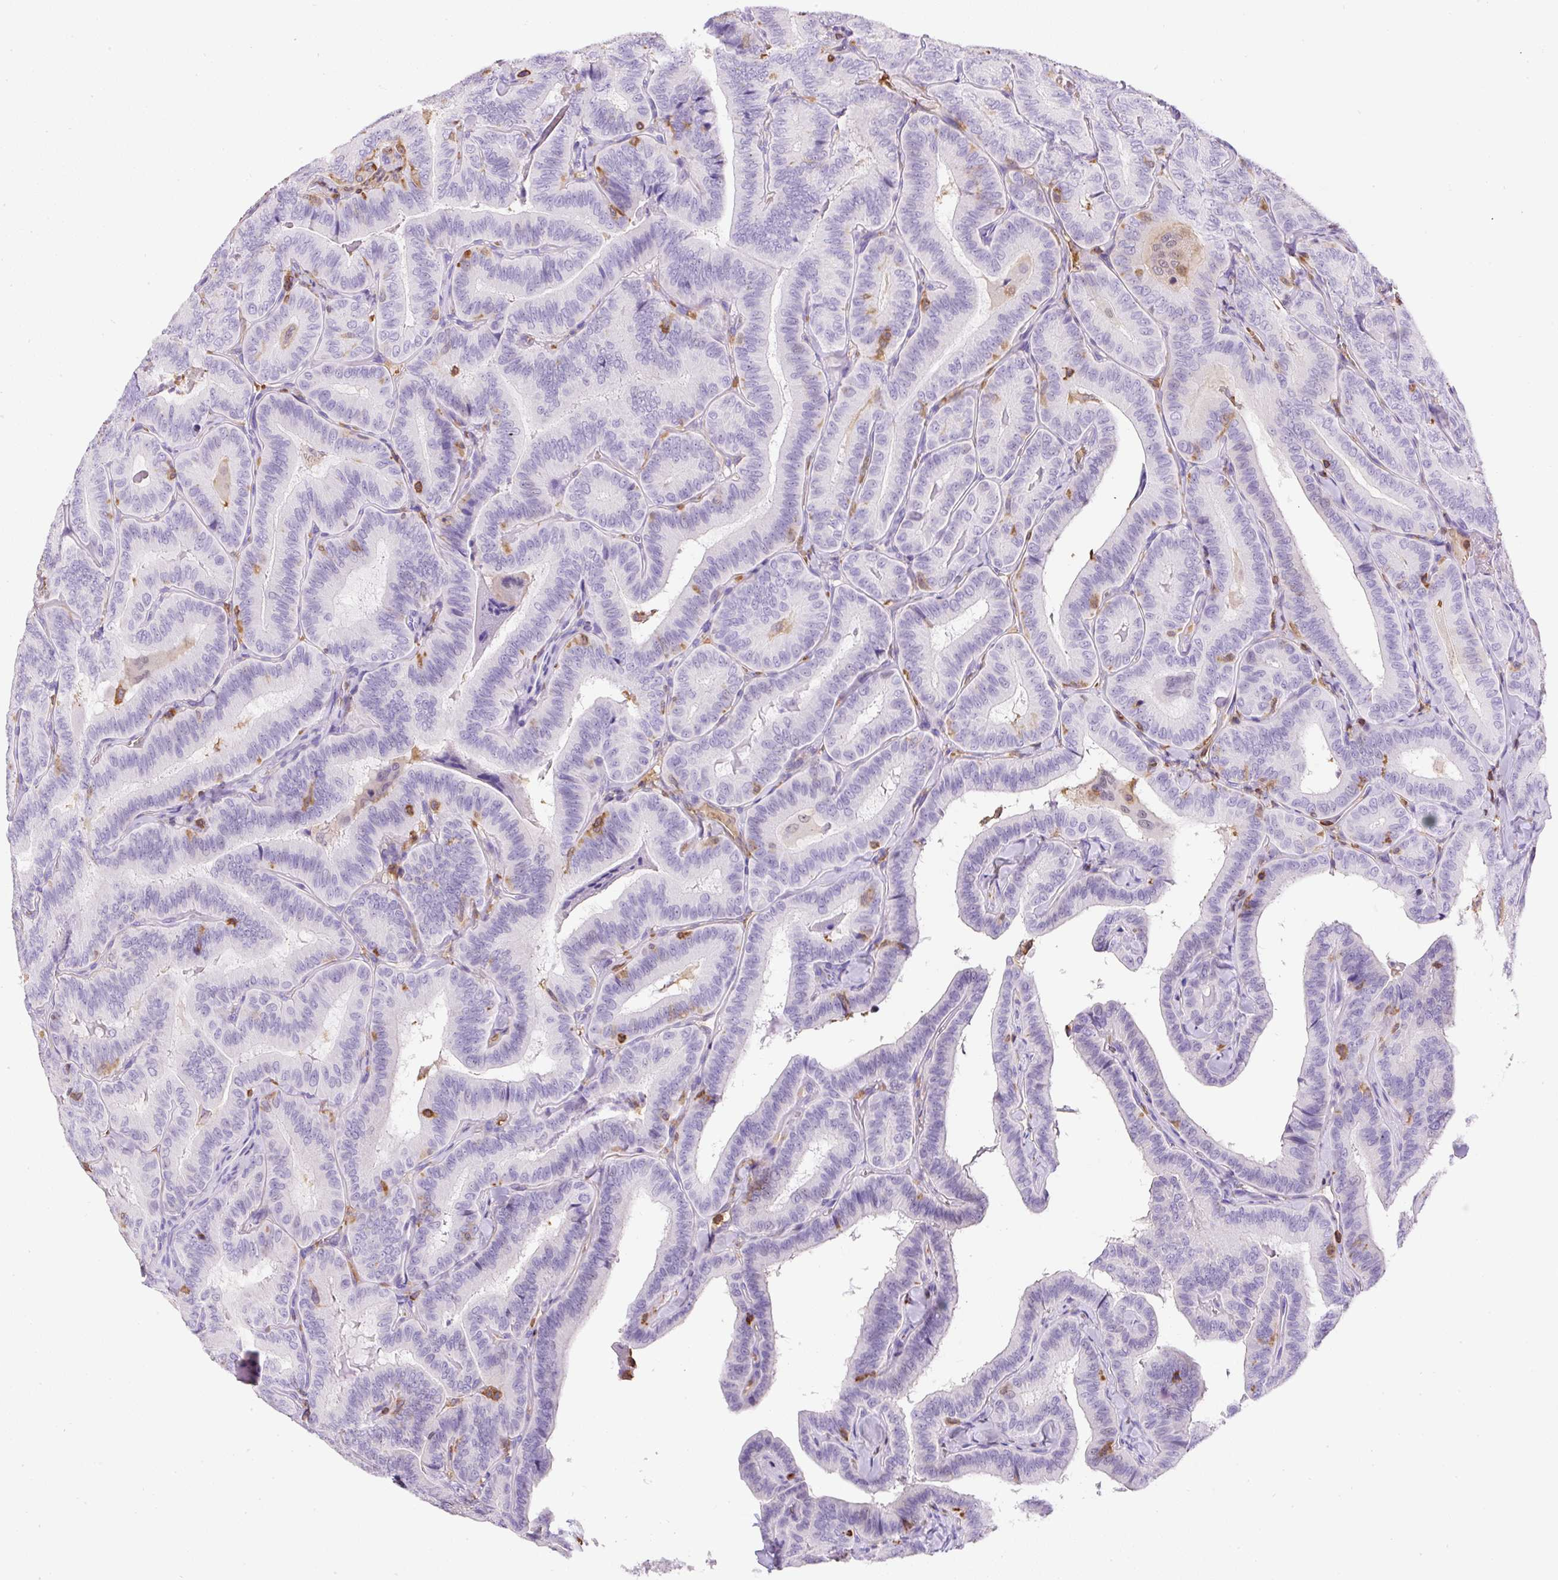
{"staining": {"intensity": "negative", "quantity": "none", "location": "none"}, "tissue": "thyroid cancer", "cell_type": "Tumor cells", "image_type": "cancer", "snomed": [{"axis": "morphology", "description": "Papillary adenocarcinoma, NOS"}, {"axis": "topography", "description": "Thyroid gland"}], "caption": "Protein analysis of thyroid cancer displays no significant positivity in tumor cells. (DAB (3,3'-diaminobenzidine) IHC, high magnification).", "gene": "FAM228B", "patient": {"sex": "male", "age": 61}}